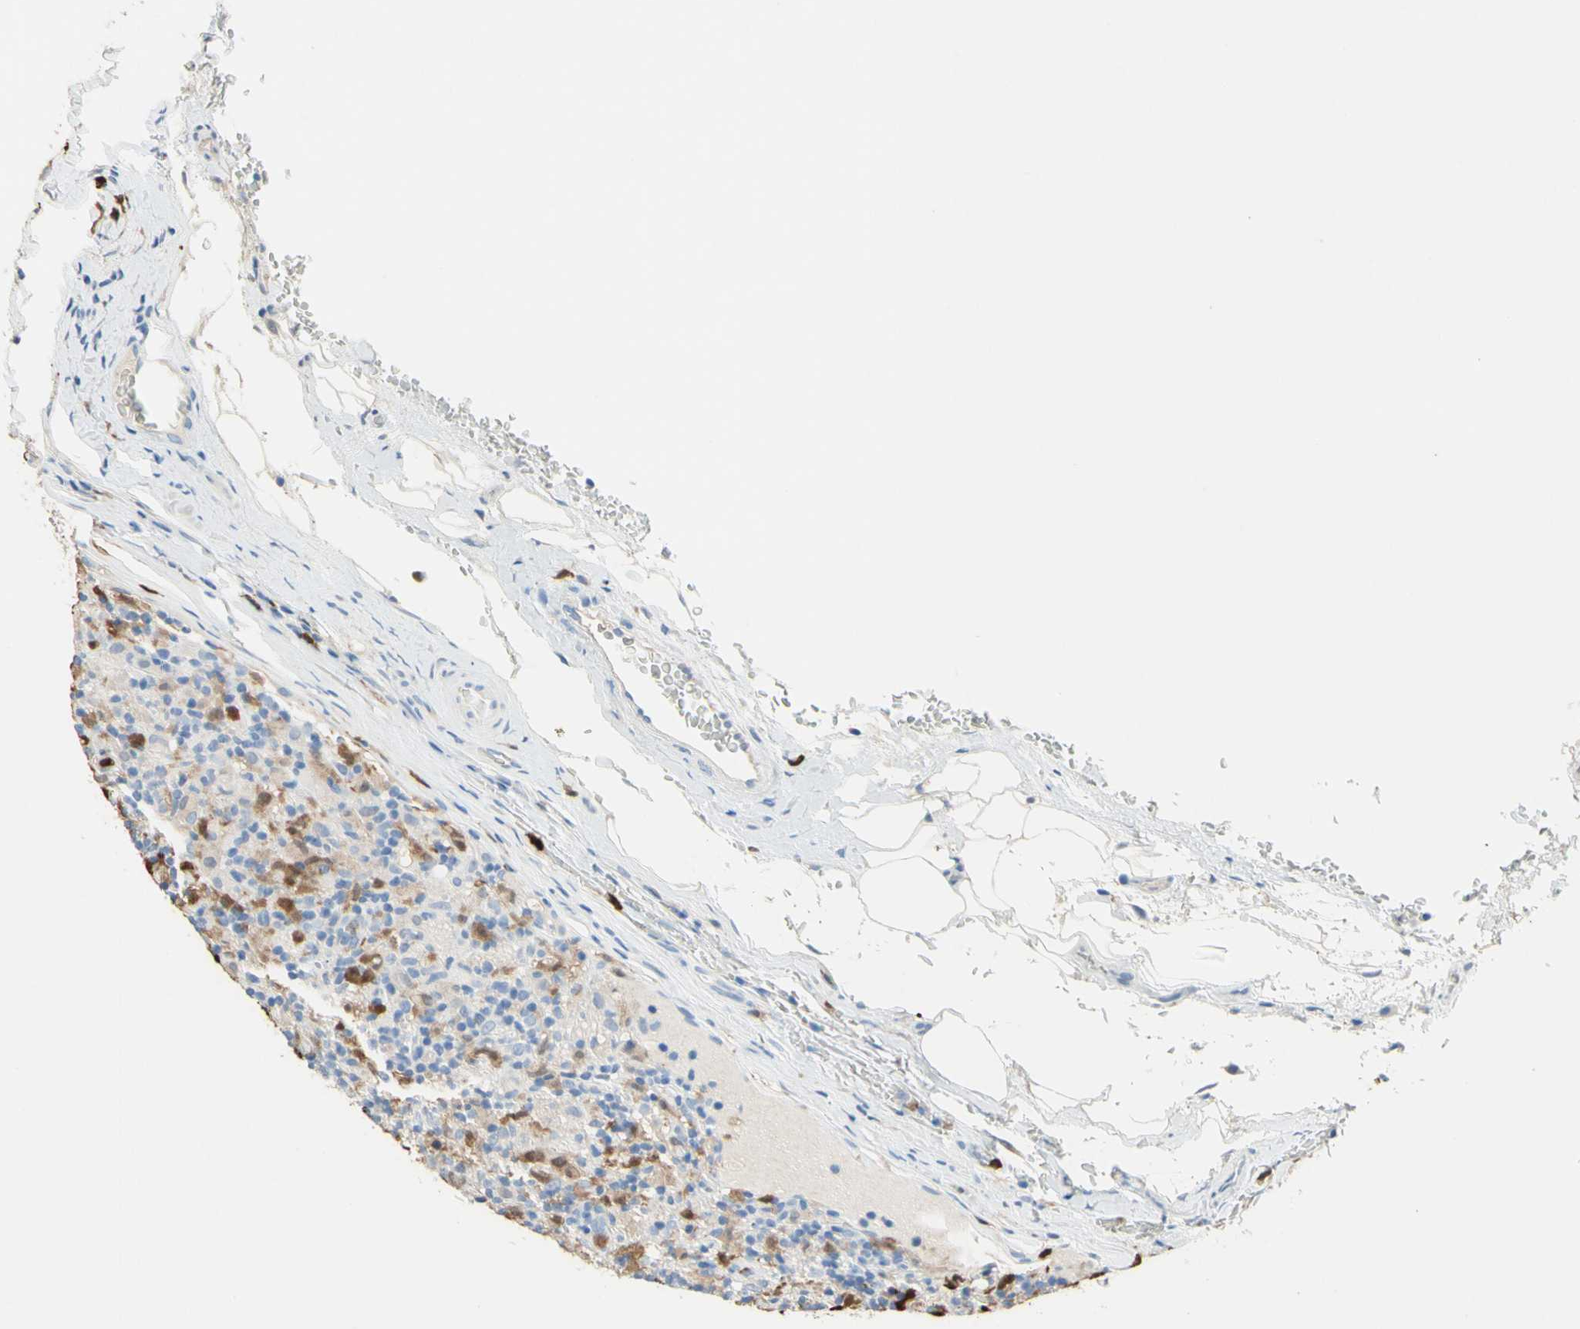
{"staining": {"intensity": "negative", "quantity": "none", "location": "none"}, "tissue": "lymphoma", "cell_type": "Tumor cells", "image_type": "cancer", "snomed": [{"axis": "morphology", "description": "Hodgkin's disease, NOS"}, {"axis": "topography", "description": "Lymph node"}], "caption": "An immunohistochemistry (IHC) photomicrograph of Hodgkin's disease is shown. There is no staining in tumor cells of Hodgkin's disease. Brightfield microscopy of immunohistochemistry (IHC) stained with DAB (3,3'-diaminobenzidine) (brown) and hematoxylin (blue), captured at high magnification.", "gene": "NFKBIZ", "patient": {"sex": "male", "age": 70}}